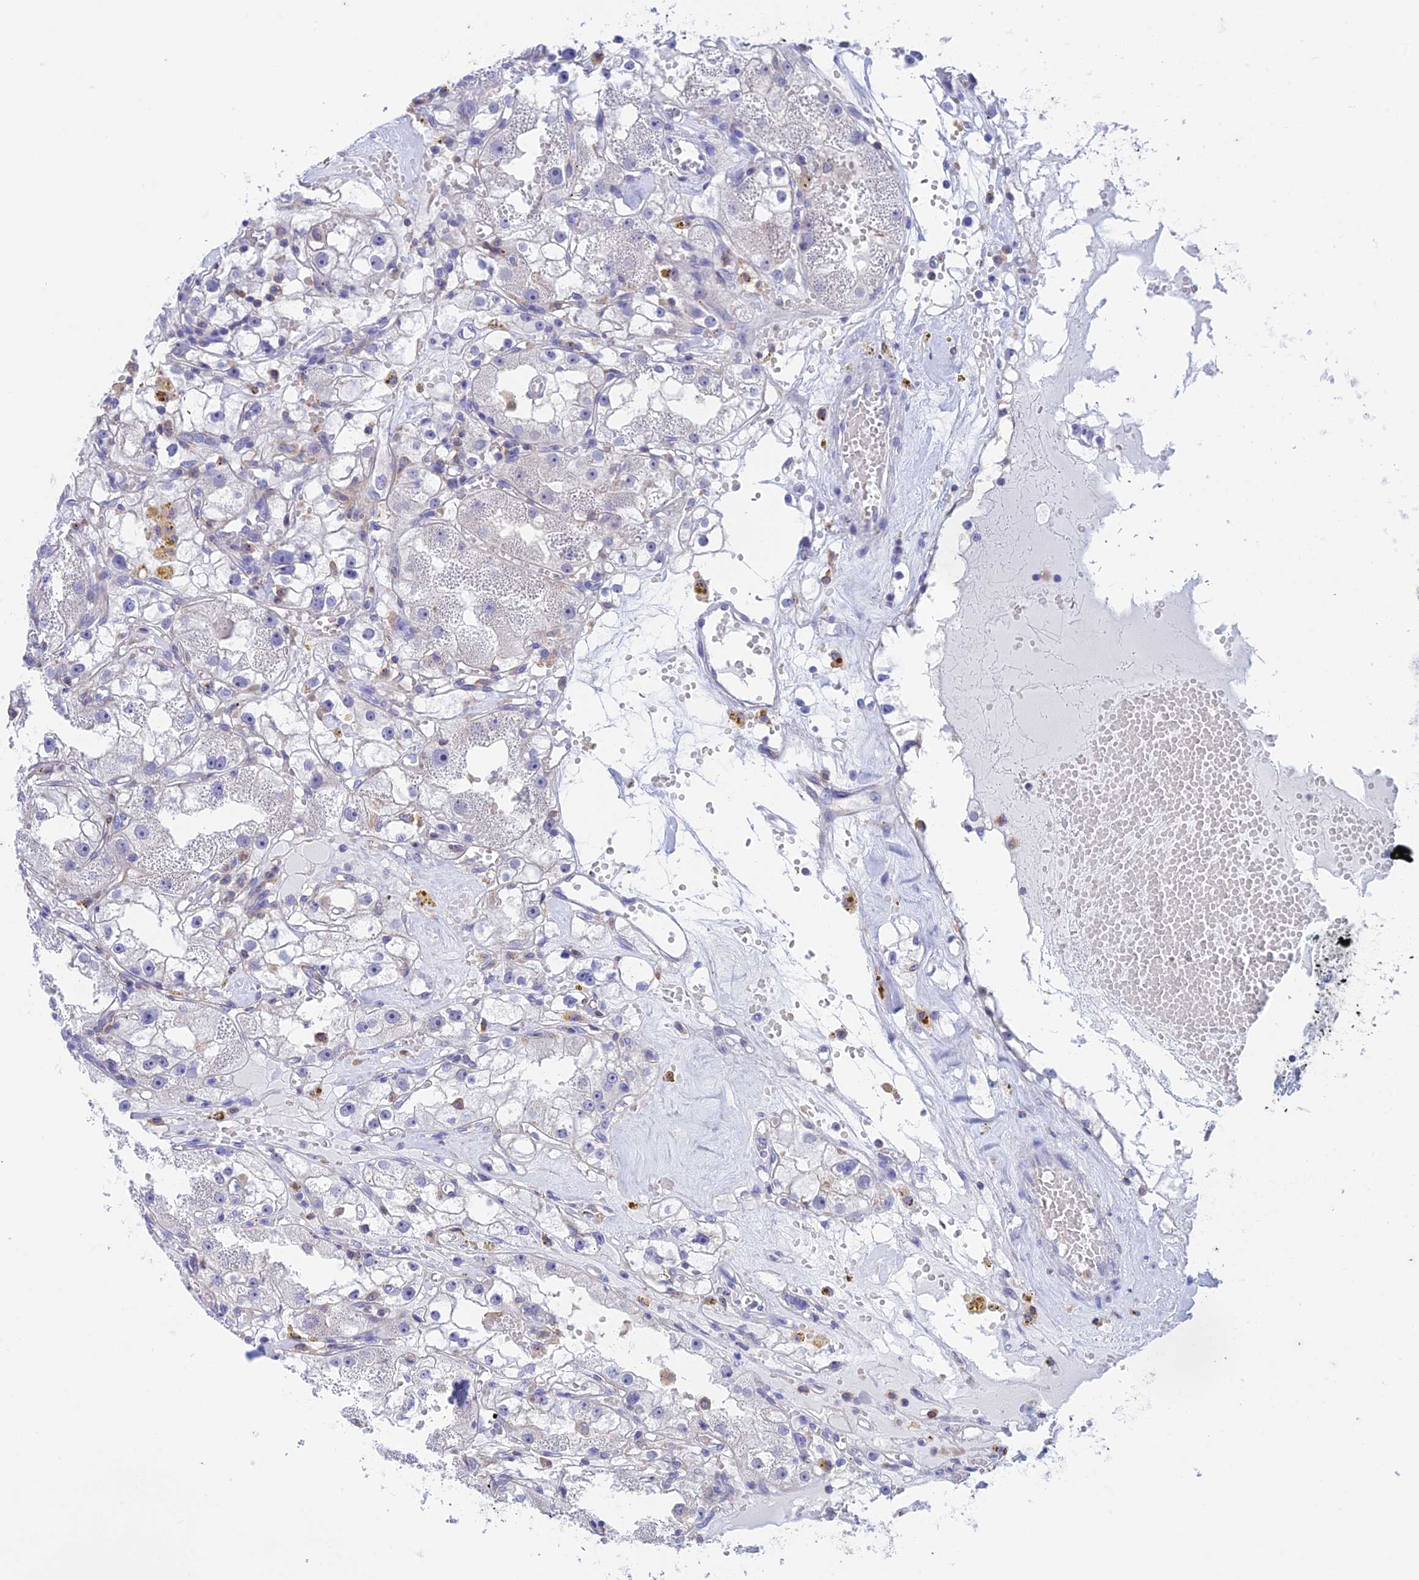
{"staining": {"intensity": "negative", "quantity": "none", "location": "none"}, "tissue": "renal cancer", "cell_type": "Tumor cells", "image_type": "cancer", "snomed": [{"axis": "morphology", "description": "Adenocarcinoma, NOS"}, {"axis": "topography", "description": "Kidney"}], "caption": "High power microscopy micrograph of an immunohistochemistry (IHC) micrograph of renal adenocarcinoma, revealing no significant staining in tumor cells.", "gene": "FGF7", "patient": {"sex": "male", "age": 56}}